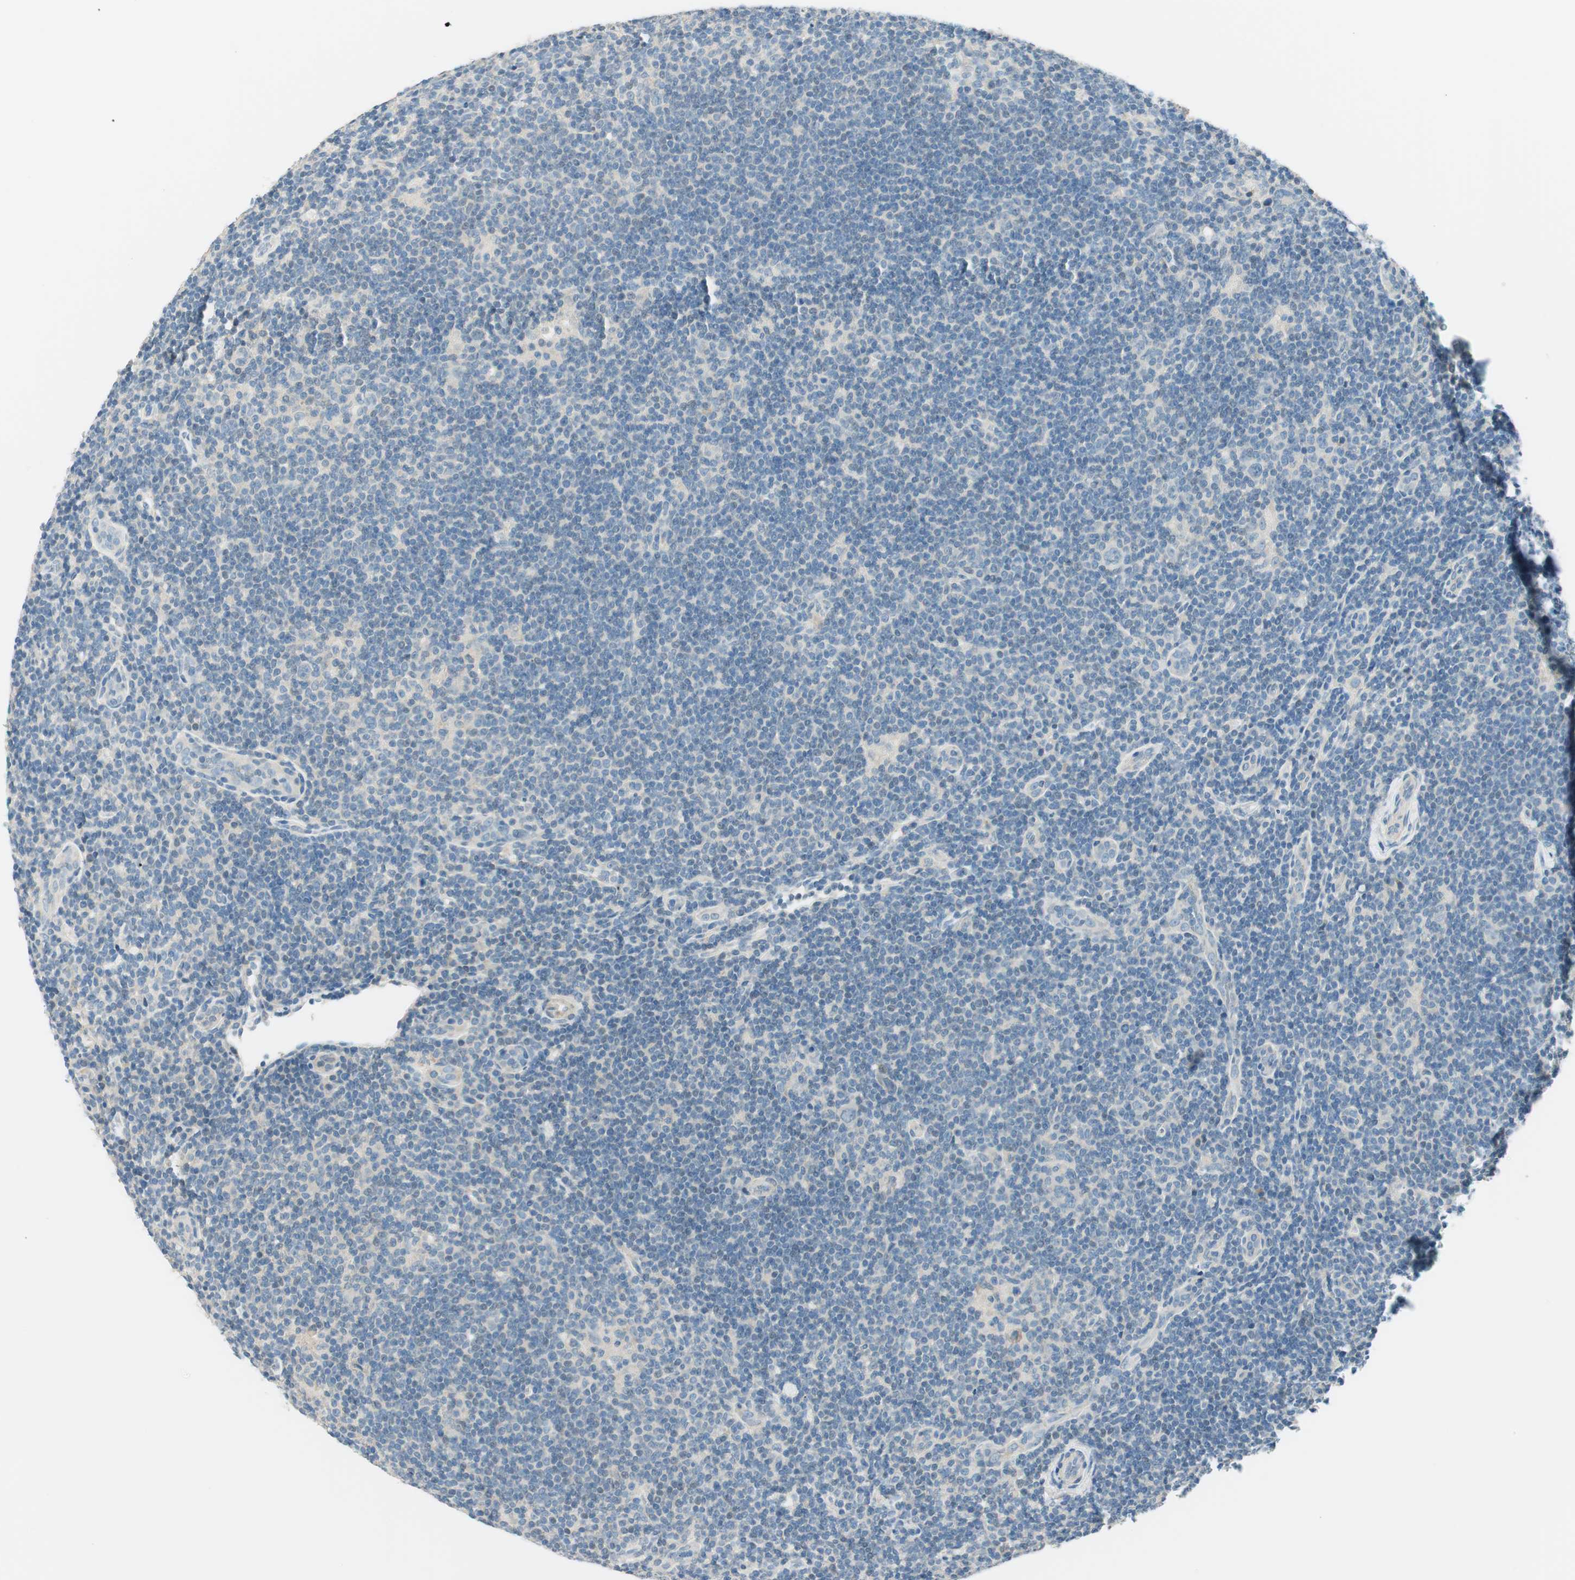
{"staining": {"intensity": "negative", "quantity": "none", "location": "none"}, "tissue": "lymphoma", "cell_type": "Tumor cells", "image_type": "cancer", "snomed": [{"axis": "morphology", "description": "Hodgkin's disease, NOS"}, {"axis": "topography", "description": "Lymph node"}], "caption": "Tumor cells show no significant protein staining in Hodgkin's disease.", "gene": "TACR3", "patient": {"sex": "female", "age": 57}}